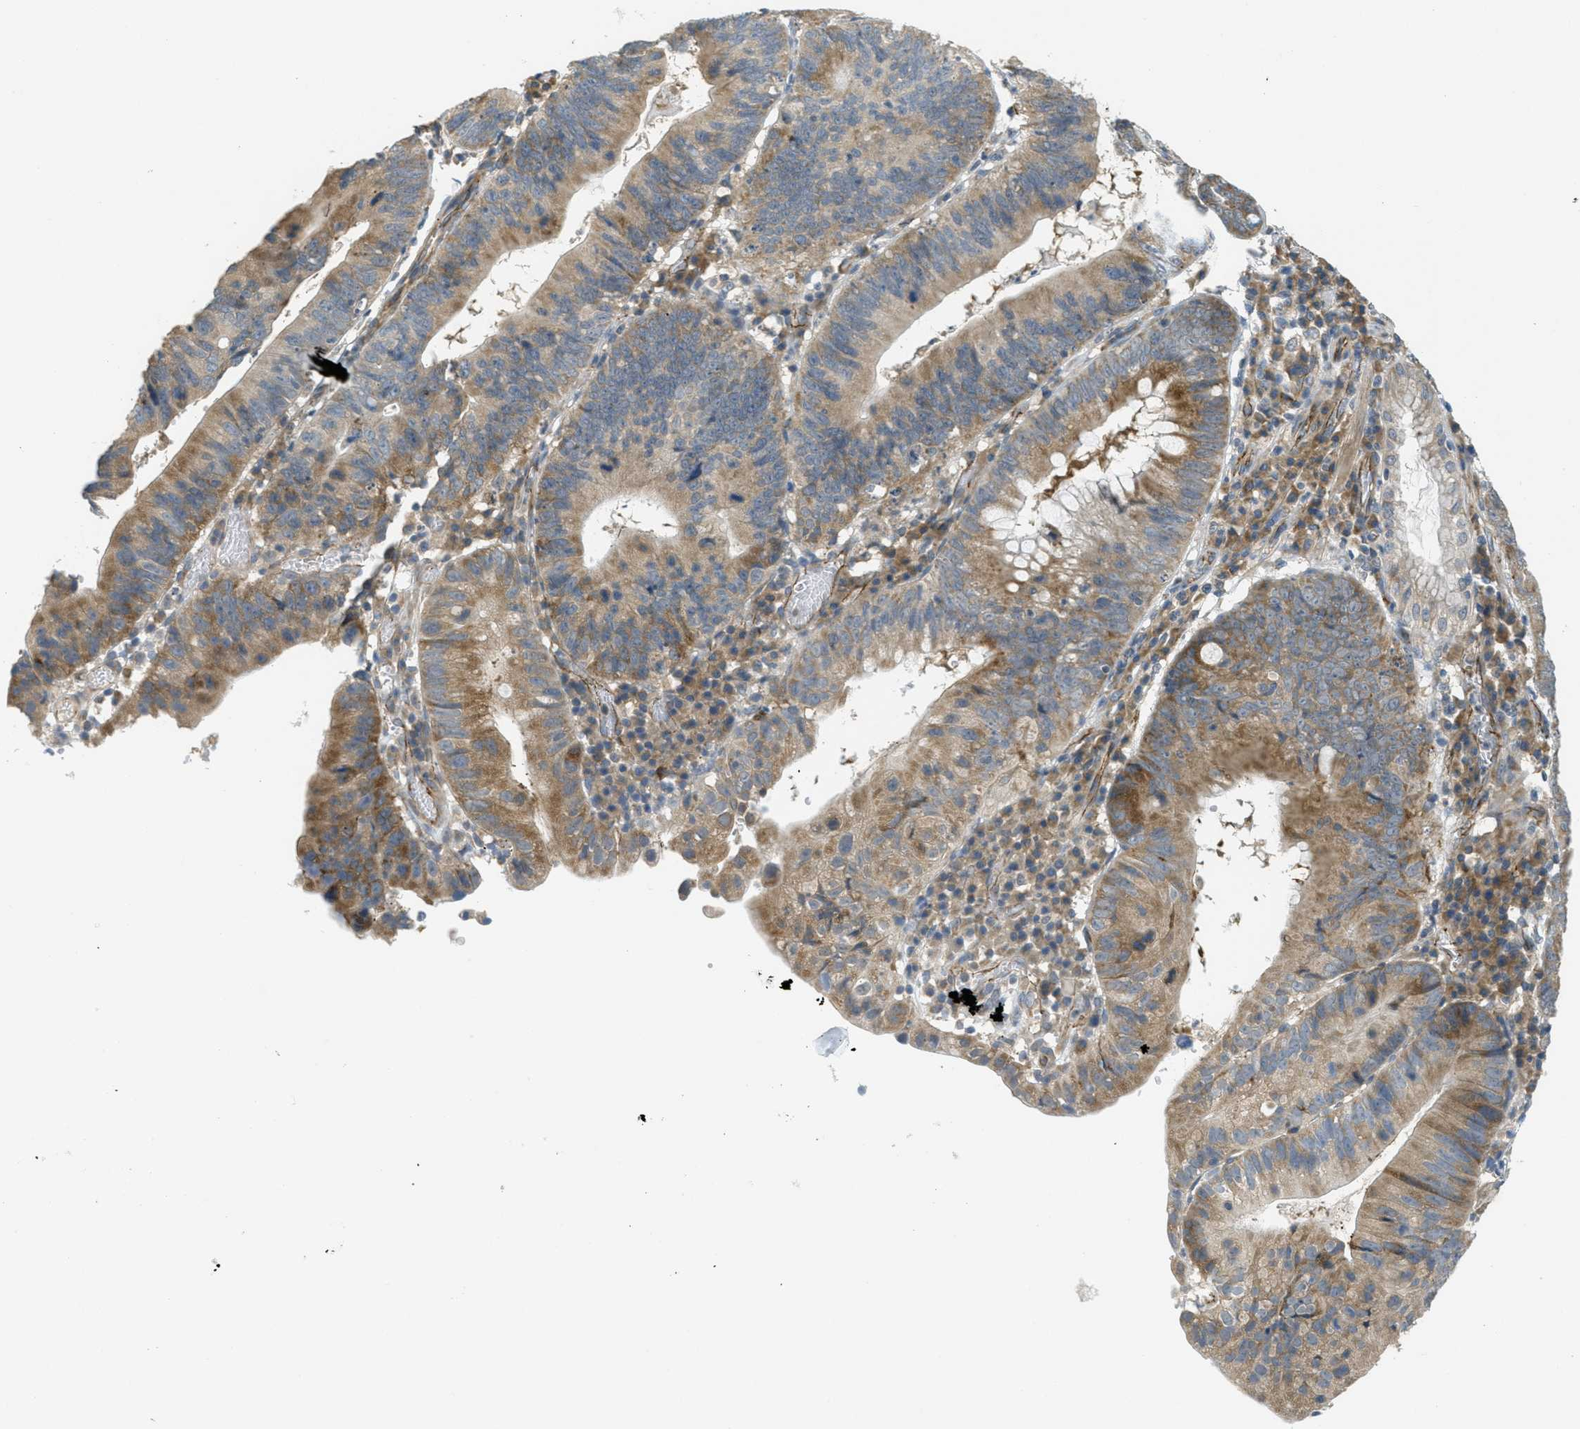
{"staining": {"intensity": "moderate", "quantity": "25%-75%", "location": "cytoplasmic/membranous"}, "tissue": "stomach cancer", "cell_type": "Tumor cells", "image_type": "cancer", "snomed": [{"axis": "morphology", "description": "Adenocarcinoma, NOS"}, {"axis": "topography", "description": "Stomach"}], "caption": "Human stomach adenocarcinoma stained with a protein marker shows moderate staining in tumor cells.", "gene": "JCAD", "patient": {"sex": "male", "age": 59}}